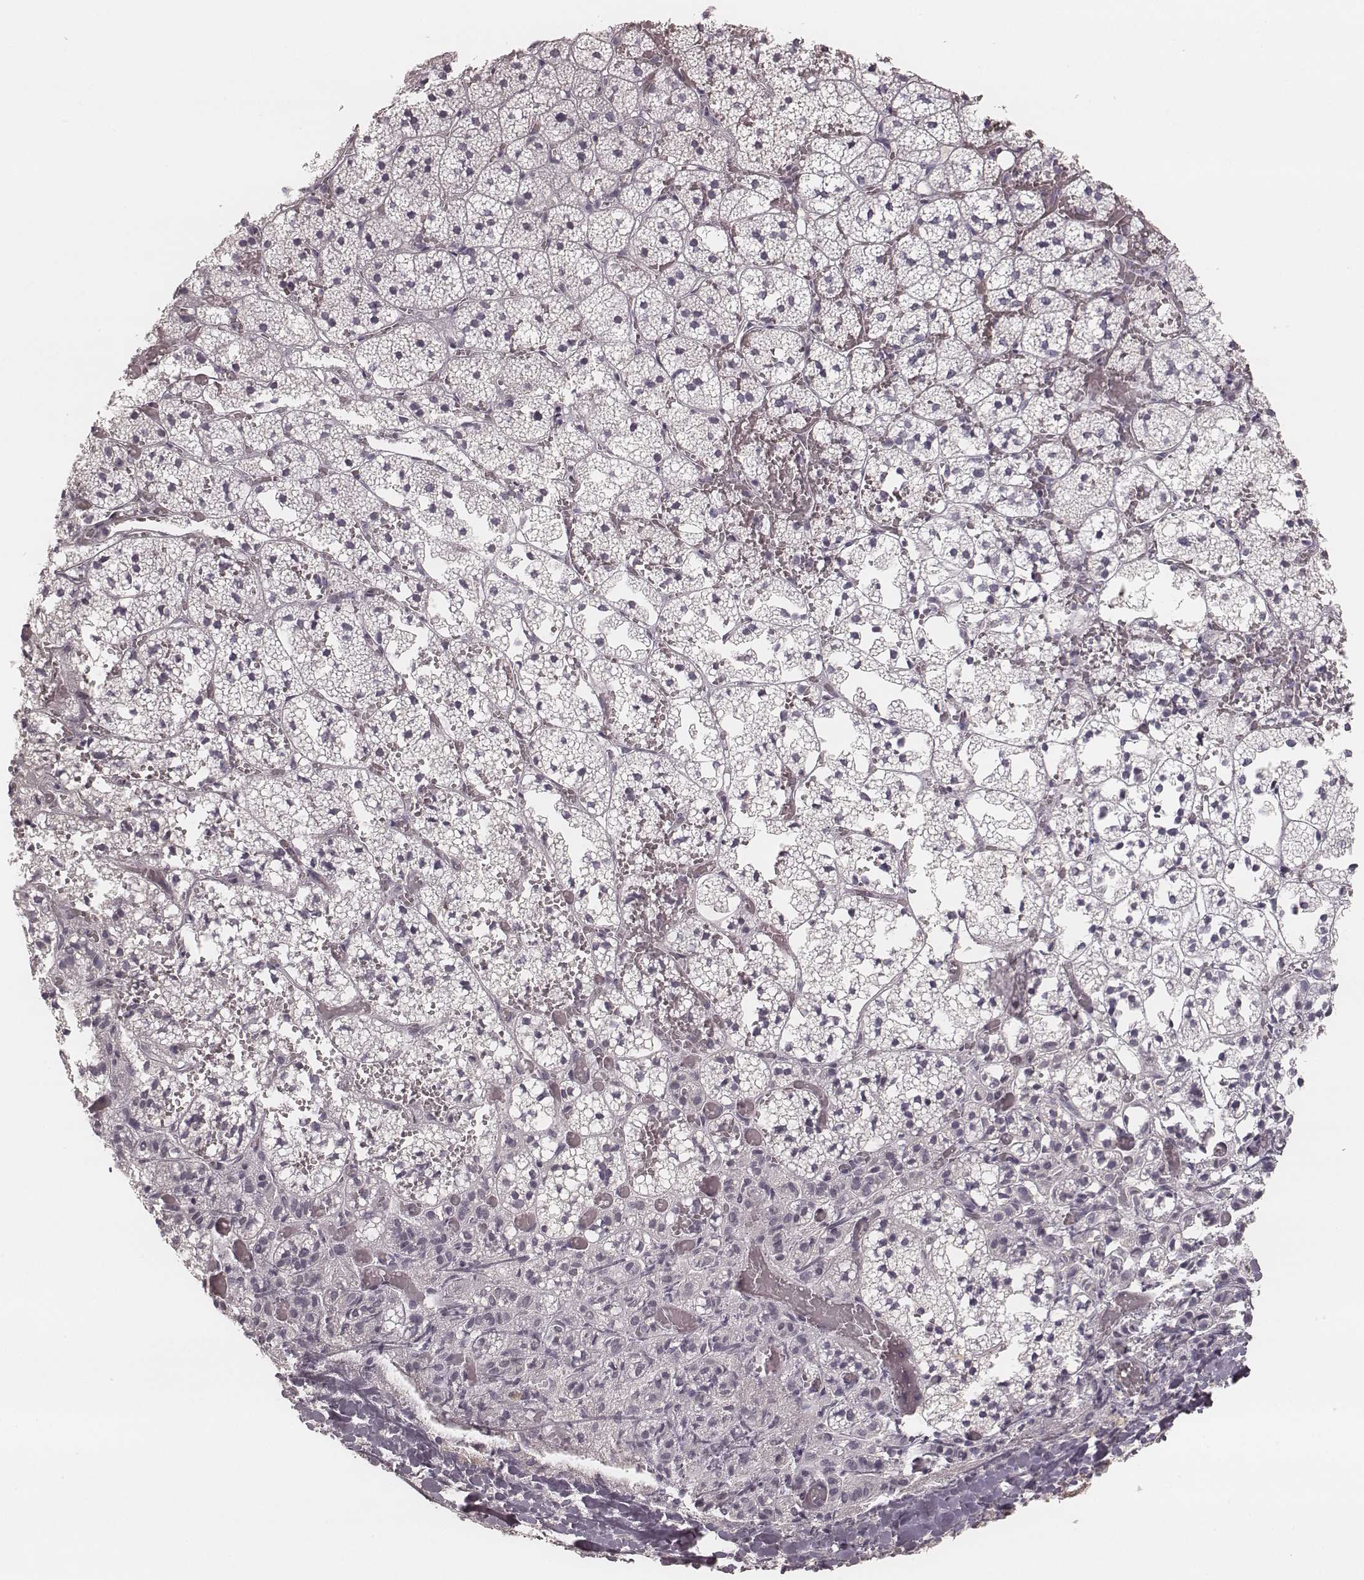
{"staining": {"intensity": "negative", "quantity": "none", "location": "none"}, "tissue": "adrenal gland", "cell_type": "Glandular cells", "image_type": "normal", "snomed": [{"axis": "morphology", "description": "Normal tissue, NOS"}, {"axis": "topography", "description": "Adrenal gland"}], "caption": "An immunohistochemistry photomicrograph of unremarkable adrenal gland is shown. There is no staining in glandular cells of adrenal gland. (DAB (3,3'-diaminobenzidine) immunohistochemistry (IHC) visualized using brightfield microscopy, high magnification).", "gene": "SMIM24", "patient": {"sex": "male", "age": 53}}